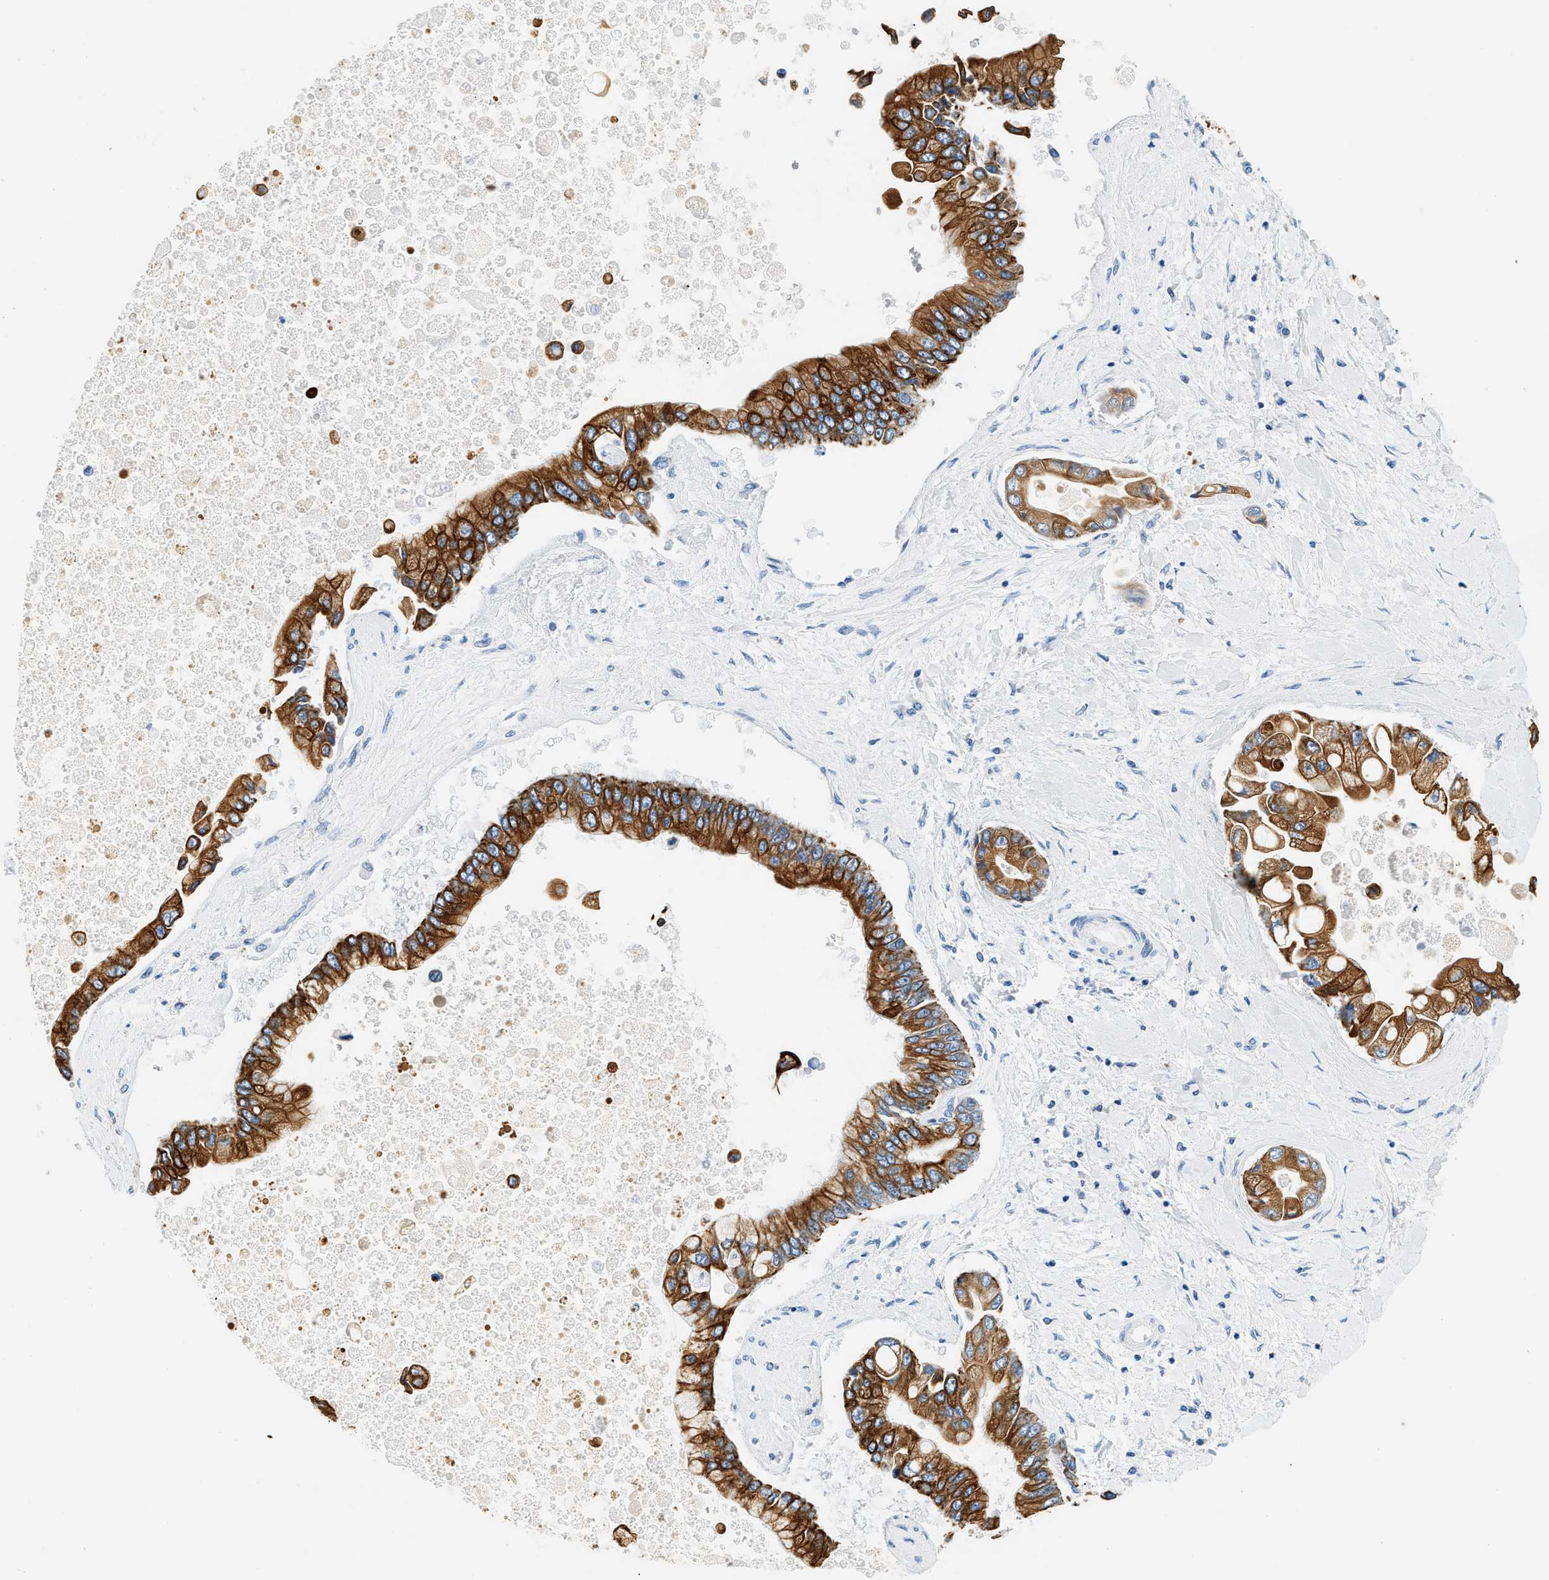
{"staining": {"intensity": "strong", "quantity": ">75%", "location": "cytoplasmic/membranous"}, "tissue": "liver cancer", "cell_type": "Tumor cells", "image_type": "cancer", "snomed": [{"axis": "morphology", "description": "Cholangiocarcinoma"}, {"axis": "topography", "description": "Liver"}], "caption": "The photomicrograph displays immunohistochemical staining of cholangiocarcinoma (liver). There is strong cytoplasmic/membranous expression is identified in about >75% of tumor cells.", "gene": "STXBP2", "patient": {"sex": "male", "age": 50}}